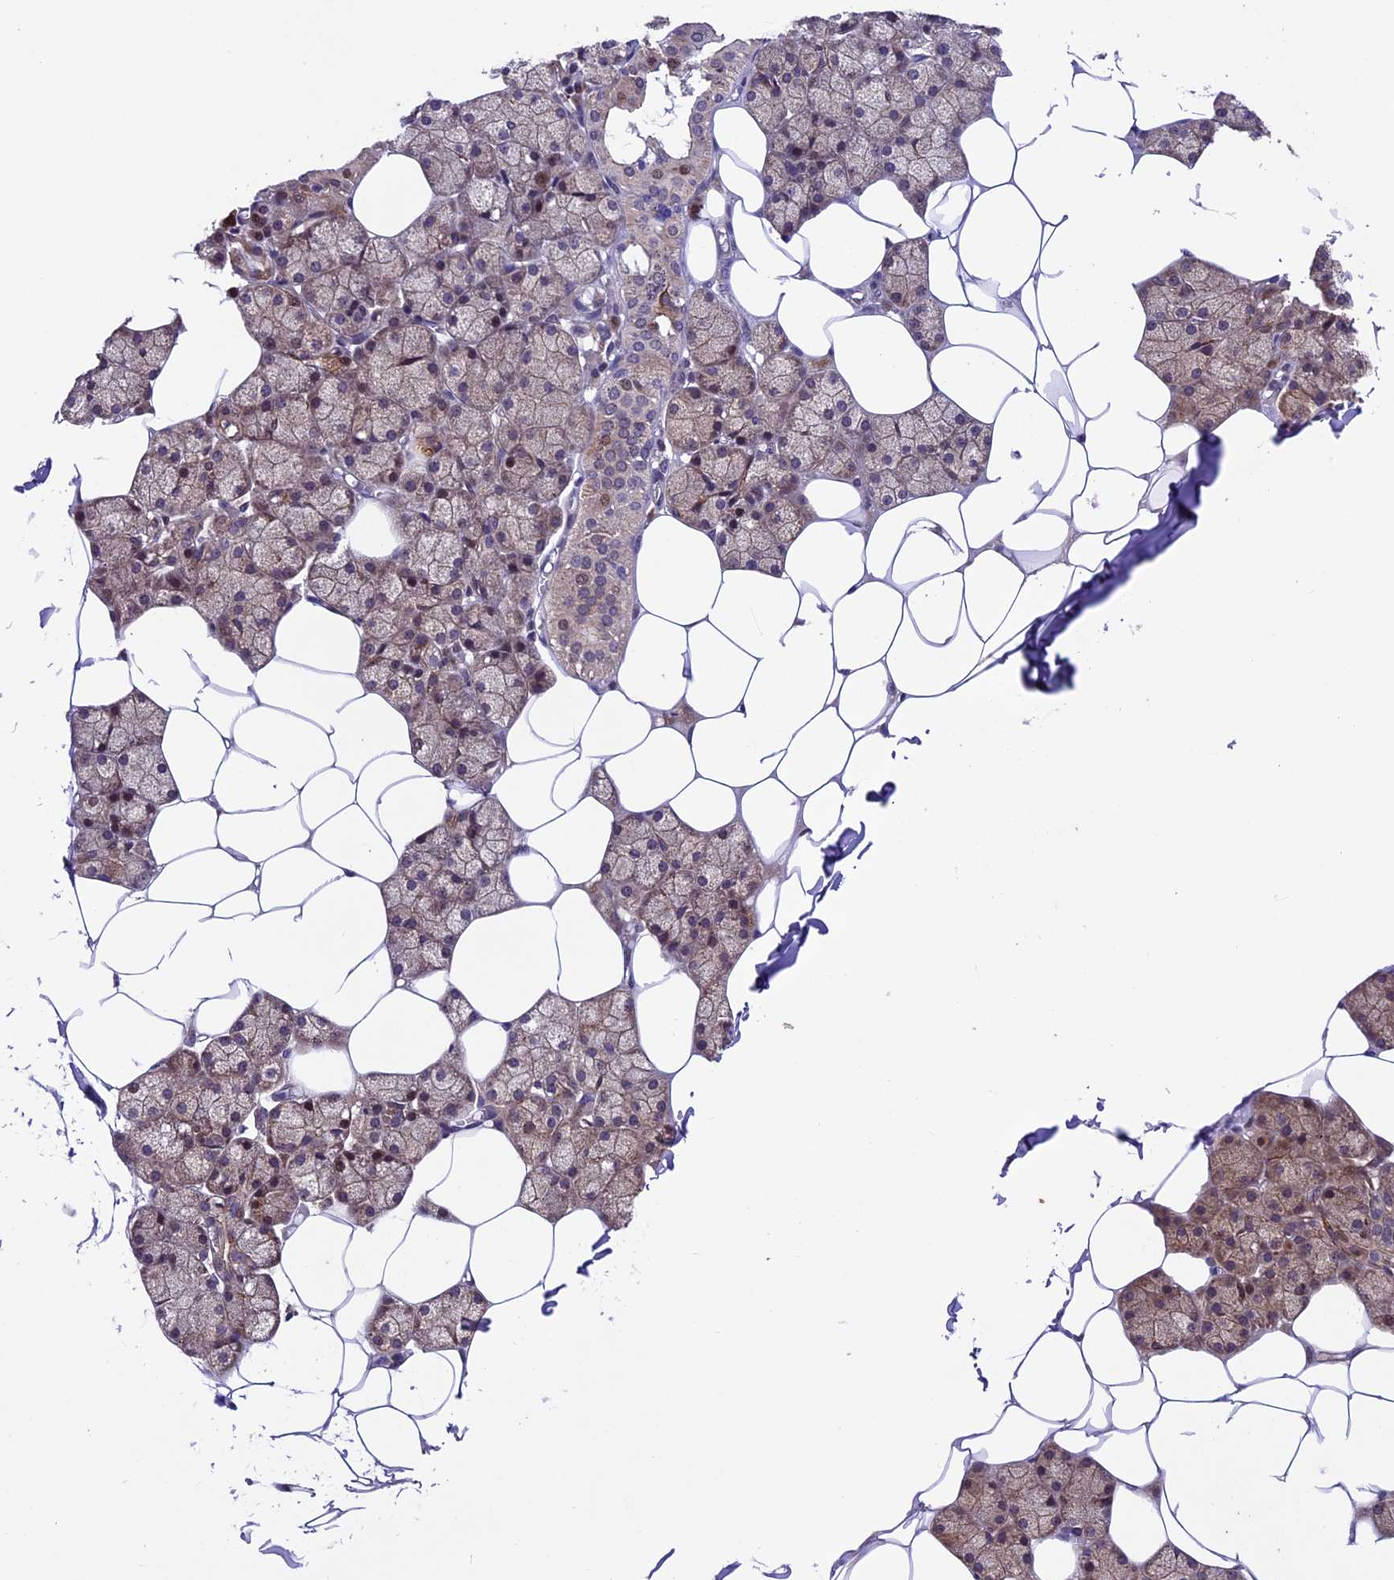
{"staining": {"intensity": "strong", "quantity": "25%-75%", "location": "cytoplasmic/membranous,nuclear"}, "tissue": "salivary gland", "cell_type": "Glandular cells", "image_type": "normal", "snomed": [{"axis": "morphology", "description": "Normal tissue, NOS"}, {"axis": "topography", "description": "Salivary gland"}], "caption": "Protein staining of normal salivary gland exhibits strong cytoplasmic/membranous,nuclear staining in about 25%-75% of glandular cells.", "gene": "SIPA1L3", "patient": {"sex": "male", "age": 62}}